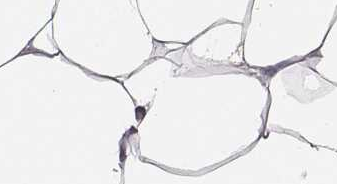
{"staining": {"intensity": "negative", "quantity": "none", "location": "none"}, "tissue": "breast", "cell_type": "Adipocytes", "image_type": "normal", "snomed": [{"axis": "morphology", "description": "Normal tissue, NOS"}, {"axis": "topography", "description": "Breast"}], "caption": "Normal breast was stained to show a protein in brown. There is no significant staining in adipocytes. Nuclei are stained in blue.", "gene": "MYH6", "patient": {"sex": "female", "age": 32}}